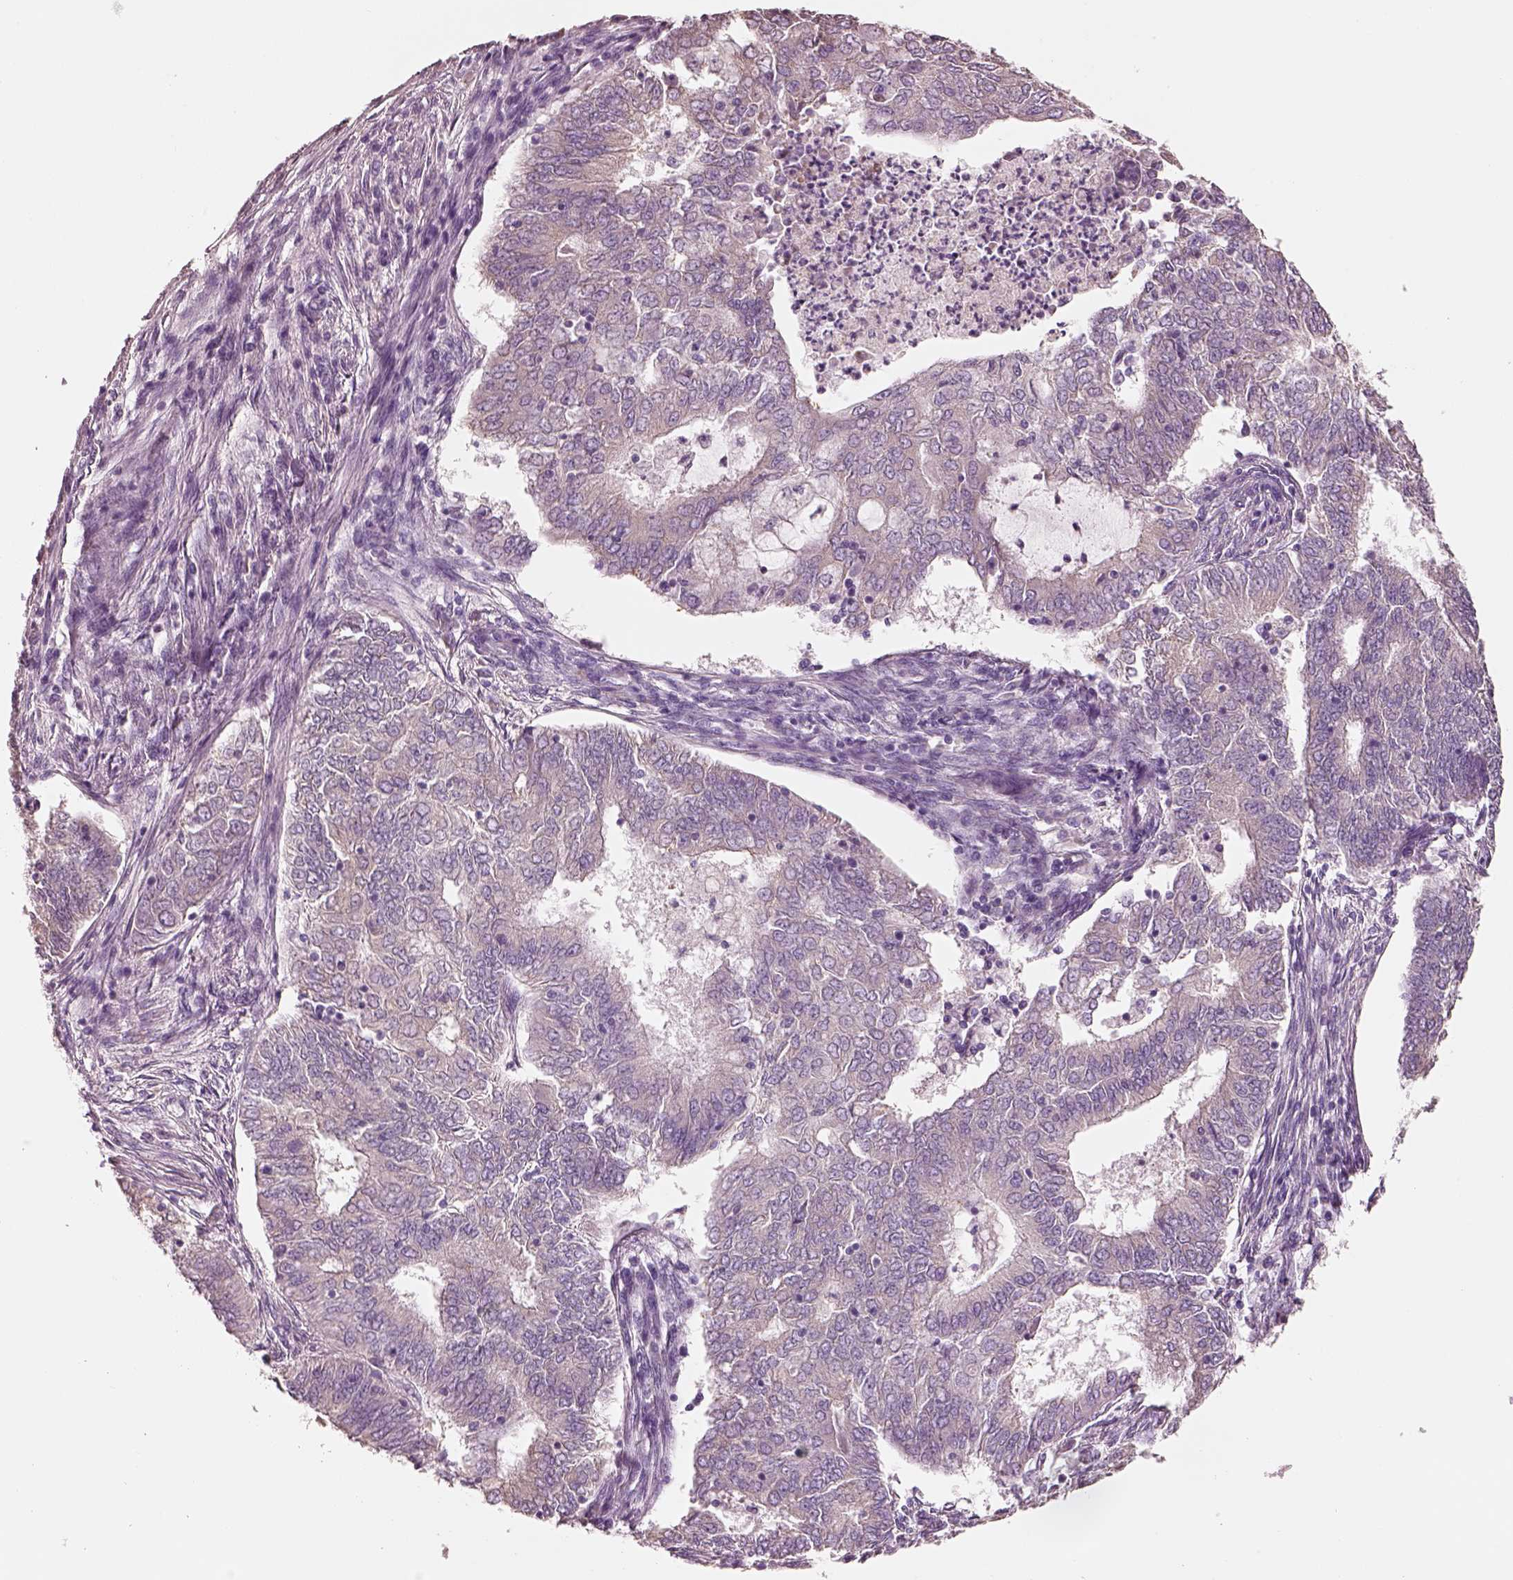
{"staining": {"intensity": "negative", "quantity": "none", "location": "none"}, "tissue": "endometrial cancer", "cell_type": "Tumor cells", "image_type": "cancer", "snomed": [{"axis": "morphology", "description": "Adenocarcinoma, NOS"}, {"axis": "topography", "description": "Endometrium"}], "caption": "Immunohistochemical staining of endometrial cancer demonstrates no significant positivity in tumor cells.", "gene": "PNOC", "patient": {"sex": "female", "age": 62}}